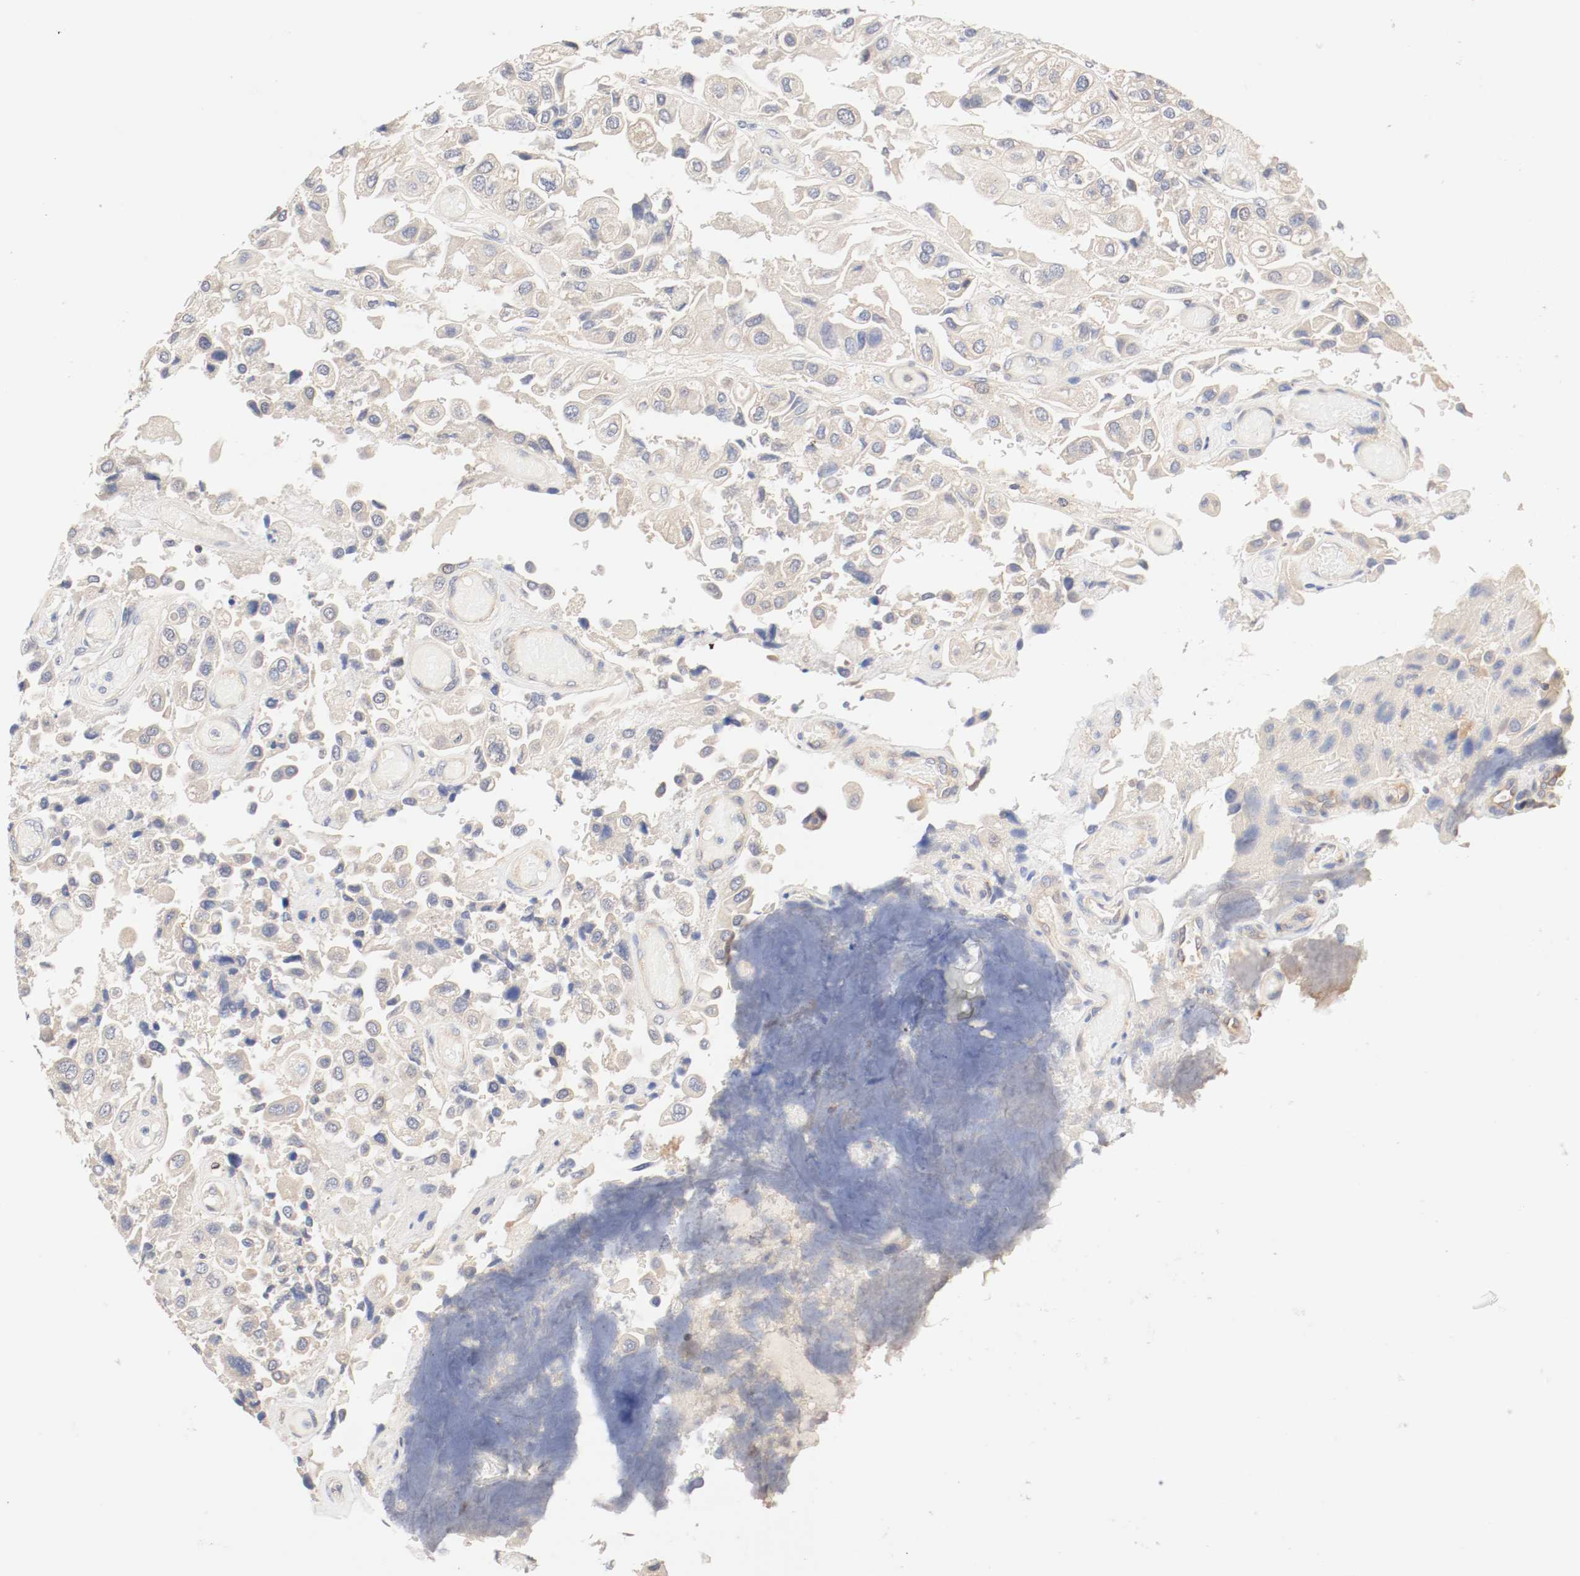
{"staining": {"intensity": "moderate", "quantity": ">75%", "location": "cytoplasmic/membranous"}, "tissue": "urothelial cancer", "cell_type": "Tumor cells", "image_type": "cancer", "snomed": [{"axis": "morphology", "description": "Urothelial carcinoma, High grade"}, {"axis": "topography", "description": "Urinary bladder"}], "caption": "Brown immunohistochemical staining in human urothelial cancer reveals moderate cytoplasmic/membranous staining in about >75% of tumor cells. The staining was performed using DAB (3,3'-diaminobenzidine) to visualize the protein expression in brown, while the nuclei were stained in blue with hematoxylin (Magnification: 20x).", "gene": "GIT1", "patient": {"sex": "female", "age": 64}}